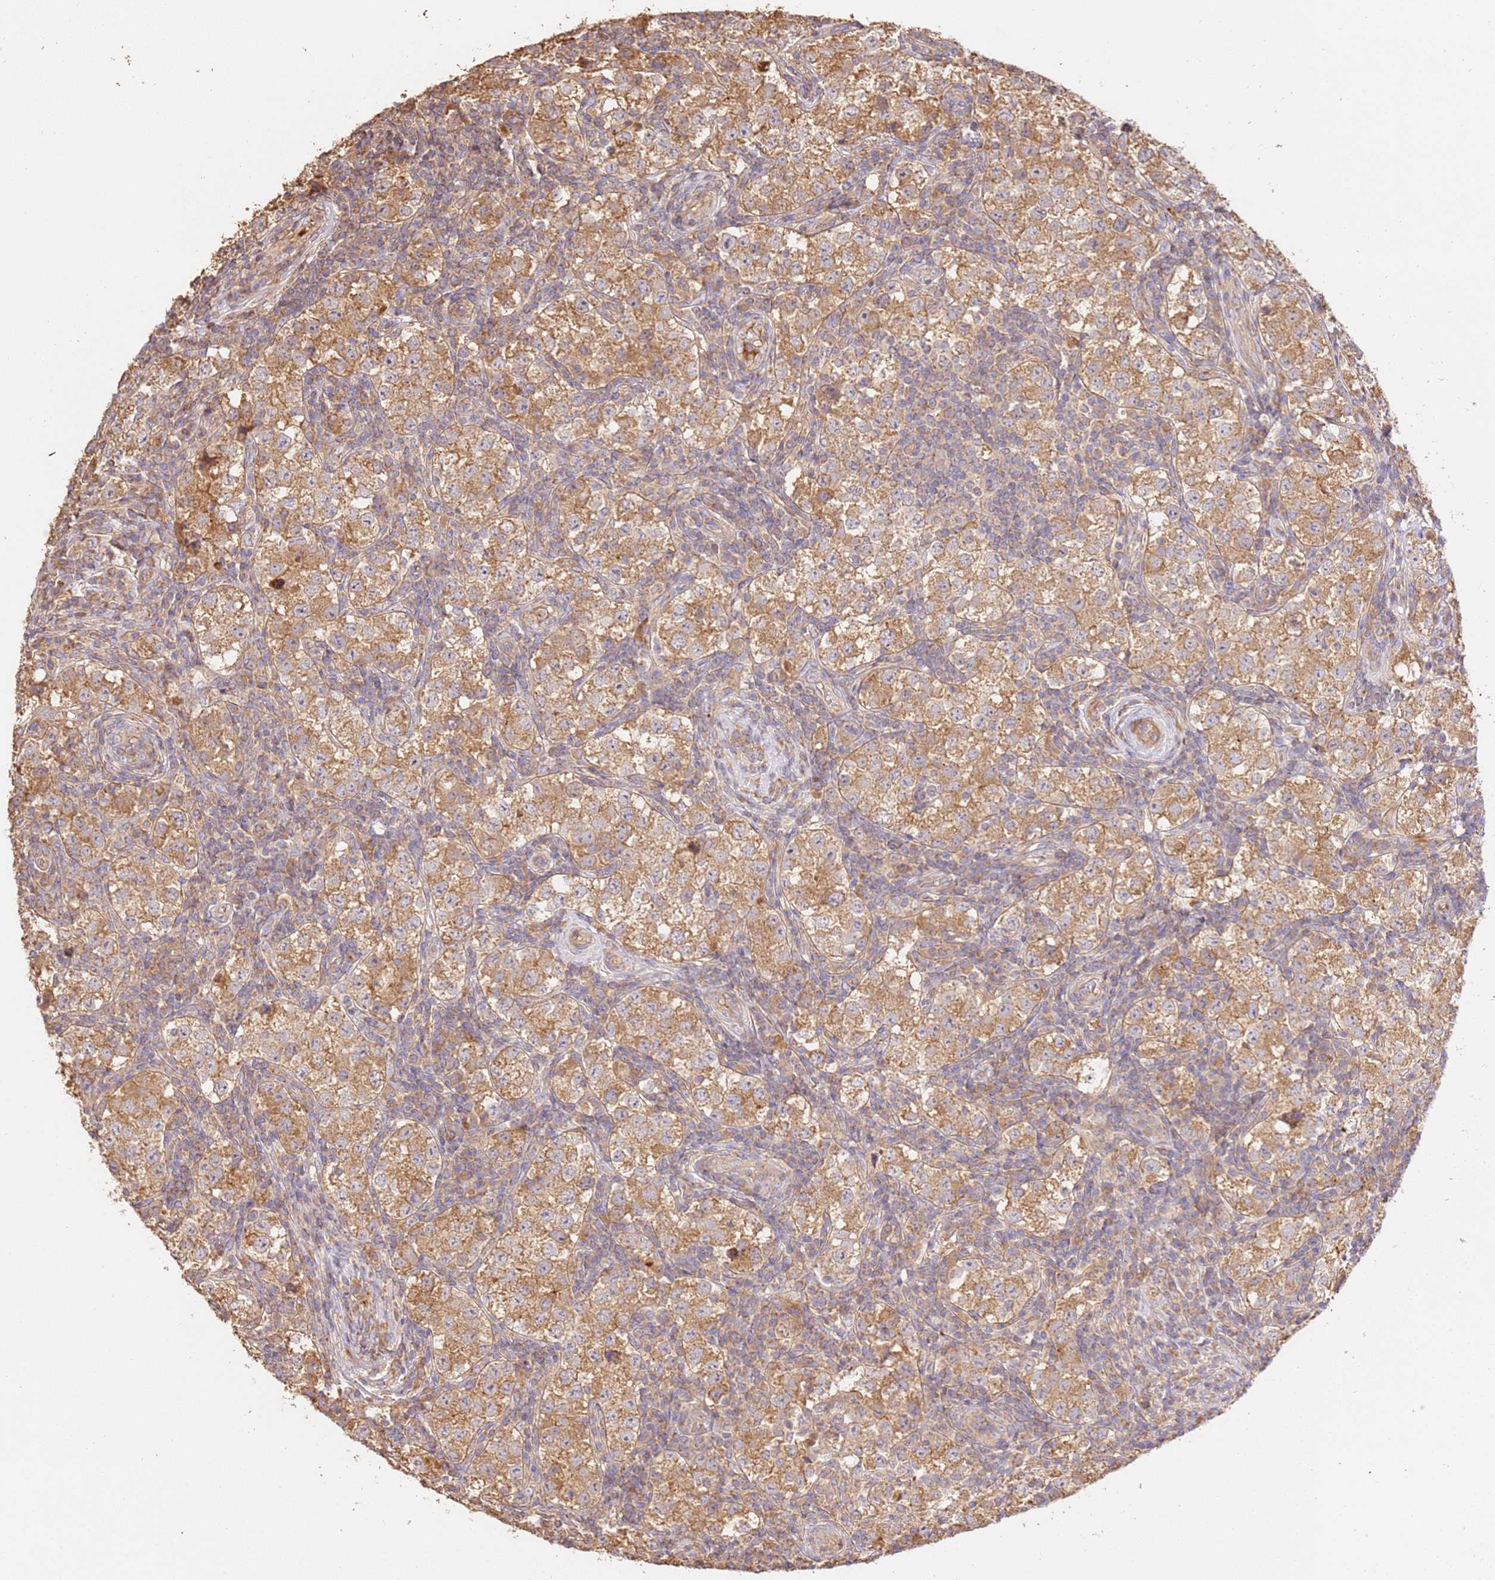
{"staining": {"intensity": "moderate", "quantity": ">75%", "location": "cytoplasmic/membranous"}, "tissue": "testis cancer", "cell_type": "Tumor cells", "image_type": "cancer", "snomed": [{"axis": "morphology", "description": "Seminoma, NOS"}, {"axis": "topography", "description": "Testis"}], "caption": "Human testis seminoma stained for a protein (brown) displays moderate cytoplasmic/membranous positive positivity in about >75% of tumor cells.", "gene": "CEP55", "patient": {"sex": "male", "age": 34}}